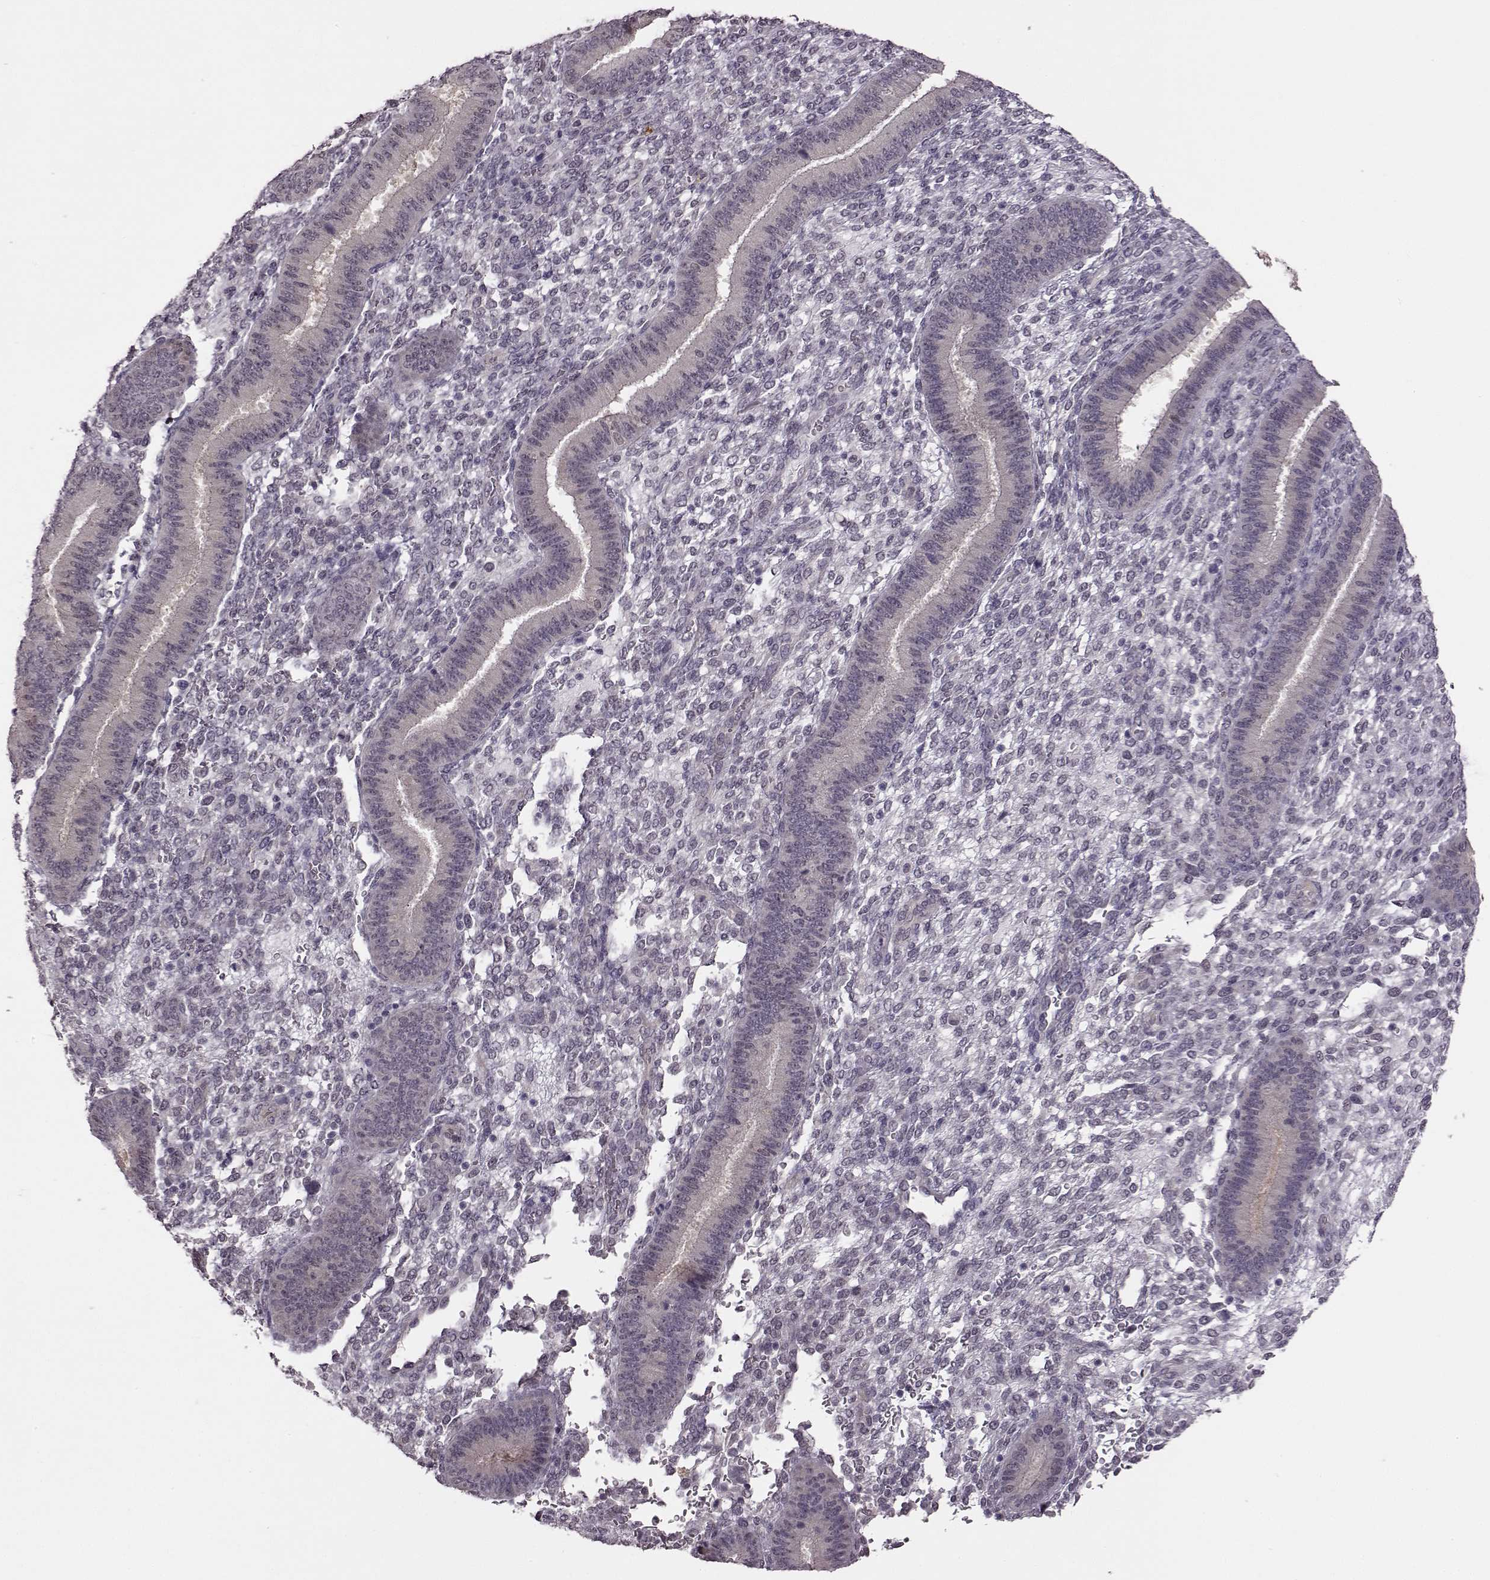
{"staining": {"intensity": "negative", "quantity": "none", "location": "none"}, "tissue": "endometrium", "cell_type": "Cells in endometrial stroma", "image_type": "normal", "snomed": [{"axis": "morphology", "description": "Normal tissue, NOS"}, {"axis": "topography", "description": "Endometrium"}], "caption": "Micrograph shows no protein staining in cells in endometrial stroma of unremarkable endometrium.", "gene": "C10orf62", "patient": {"sex": "female", "age": 39}}